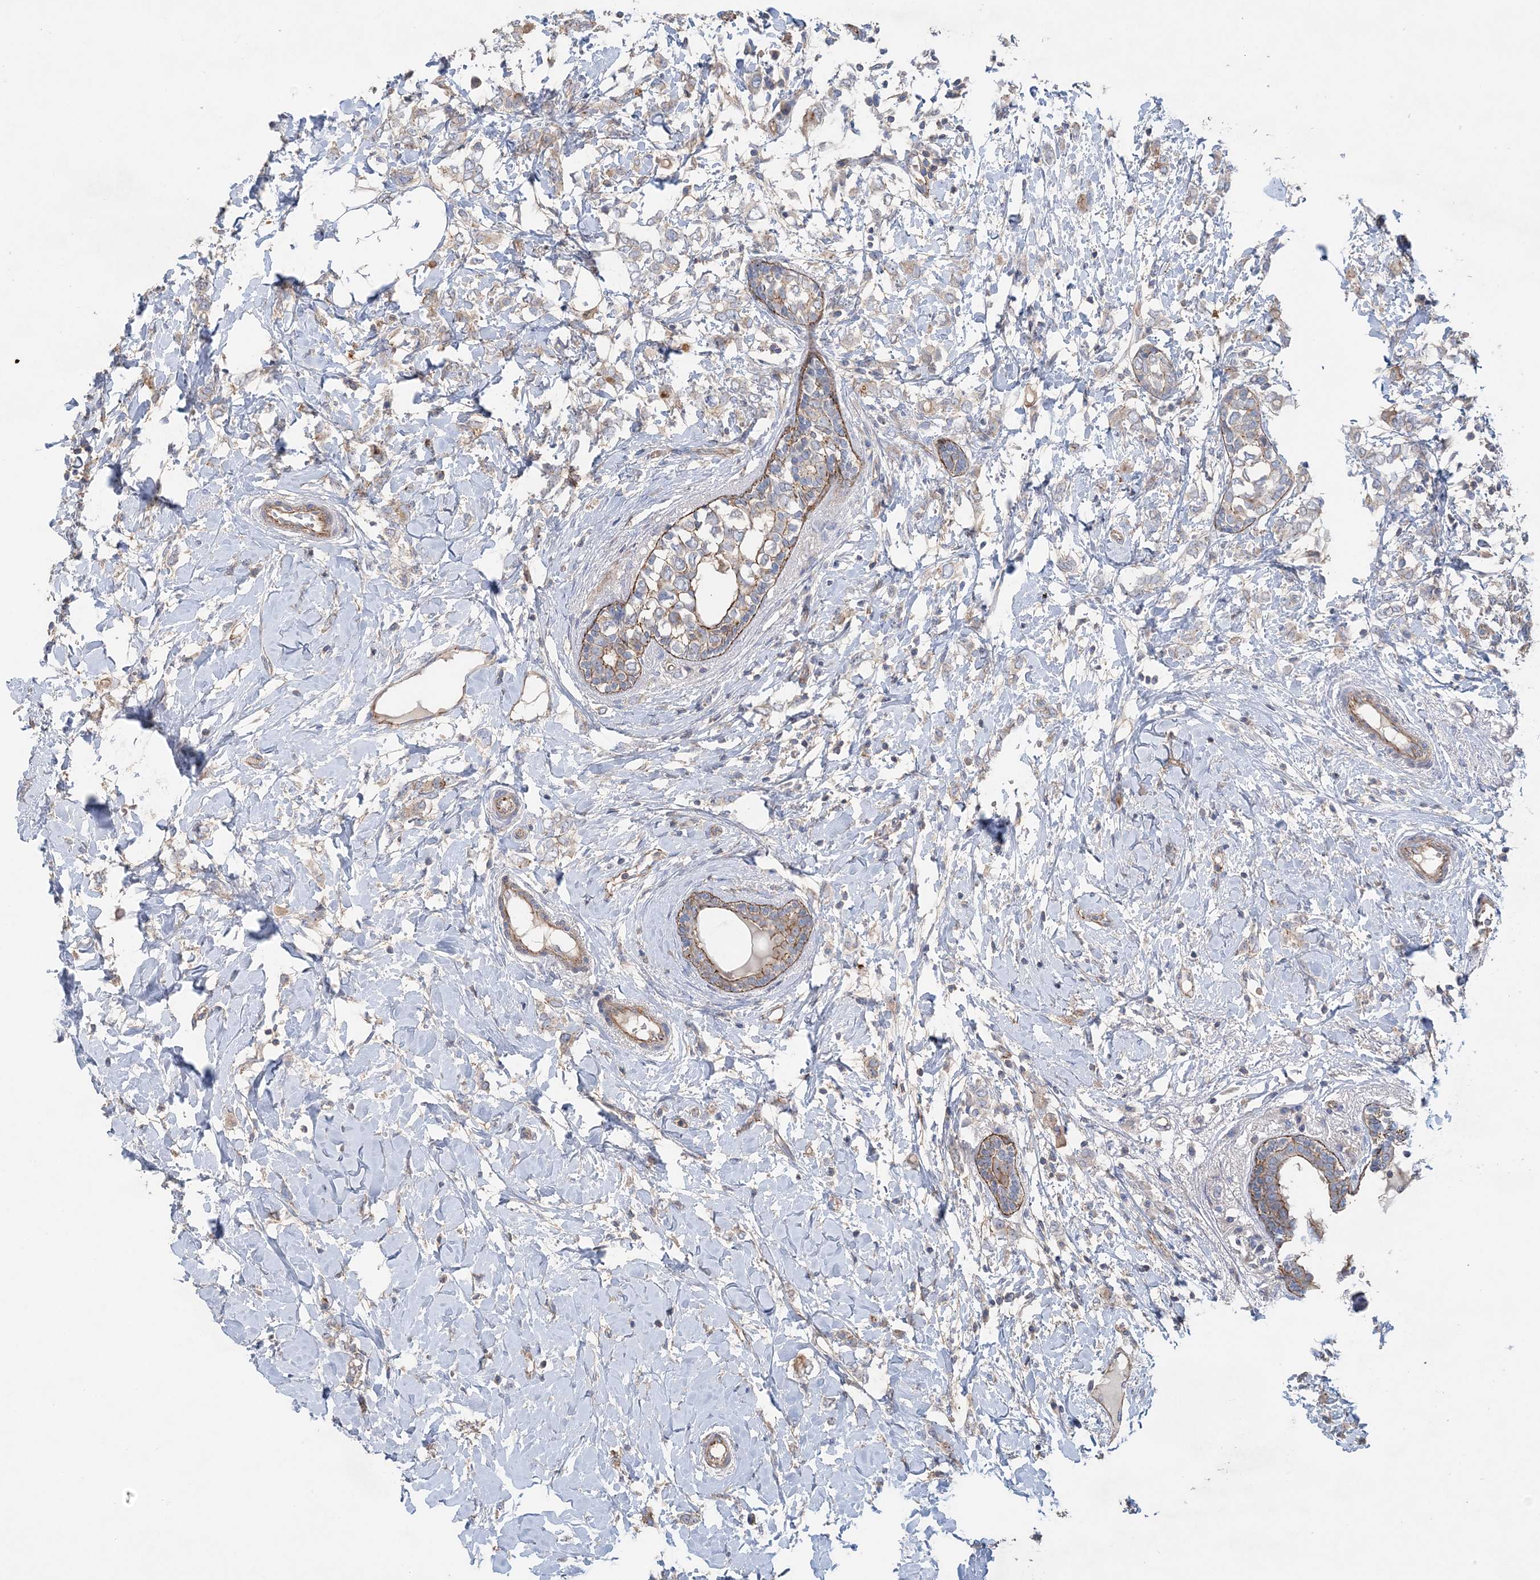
{"staining": {"intensity": "weak", "quantity": "25%-75%", "location": "cytoplasmic/membranous"}, "tissue": "breast cancer", "cell_type": "Tumor cells", "image_type": "cancer", "snomed": [{"axis": "morphology", "description": "Normal tissue, NOS"}, {"axis": "morphology", "description": "Lobular carcinoma"}, {"axis": "topography", "description": "Breast"}], "caption": "Protein staining of lobular carcinoma (breast) tissue reveals weak cytoplasmic/membranous positivity in approximately 25%-75% of tumor cells.", "gene": "PIGC", "patient": {"sex": "female", "age": 47}}